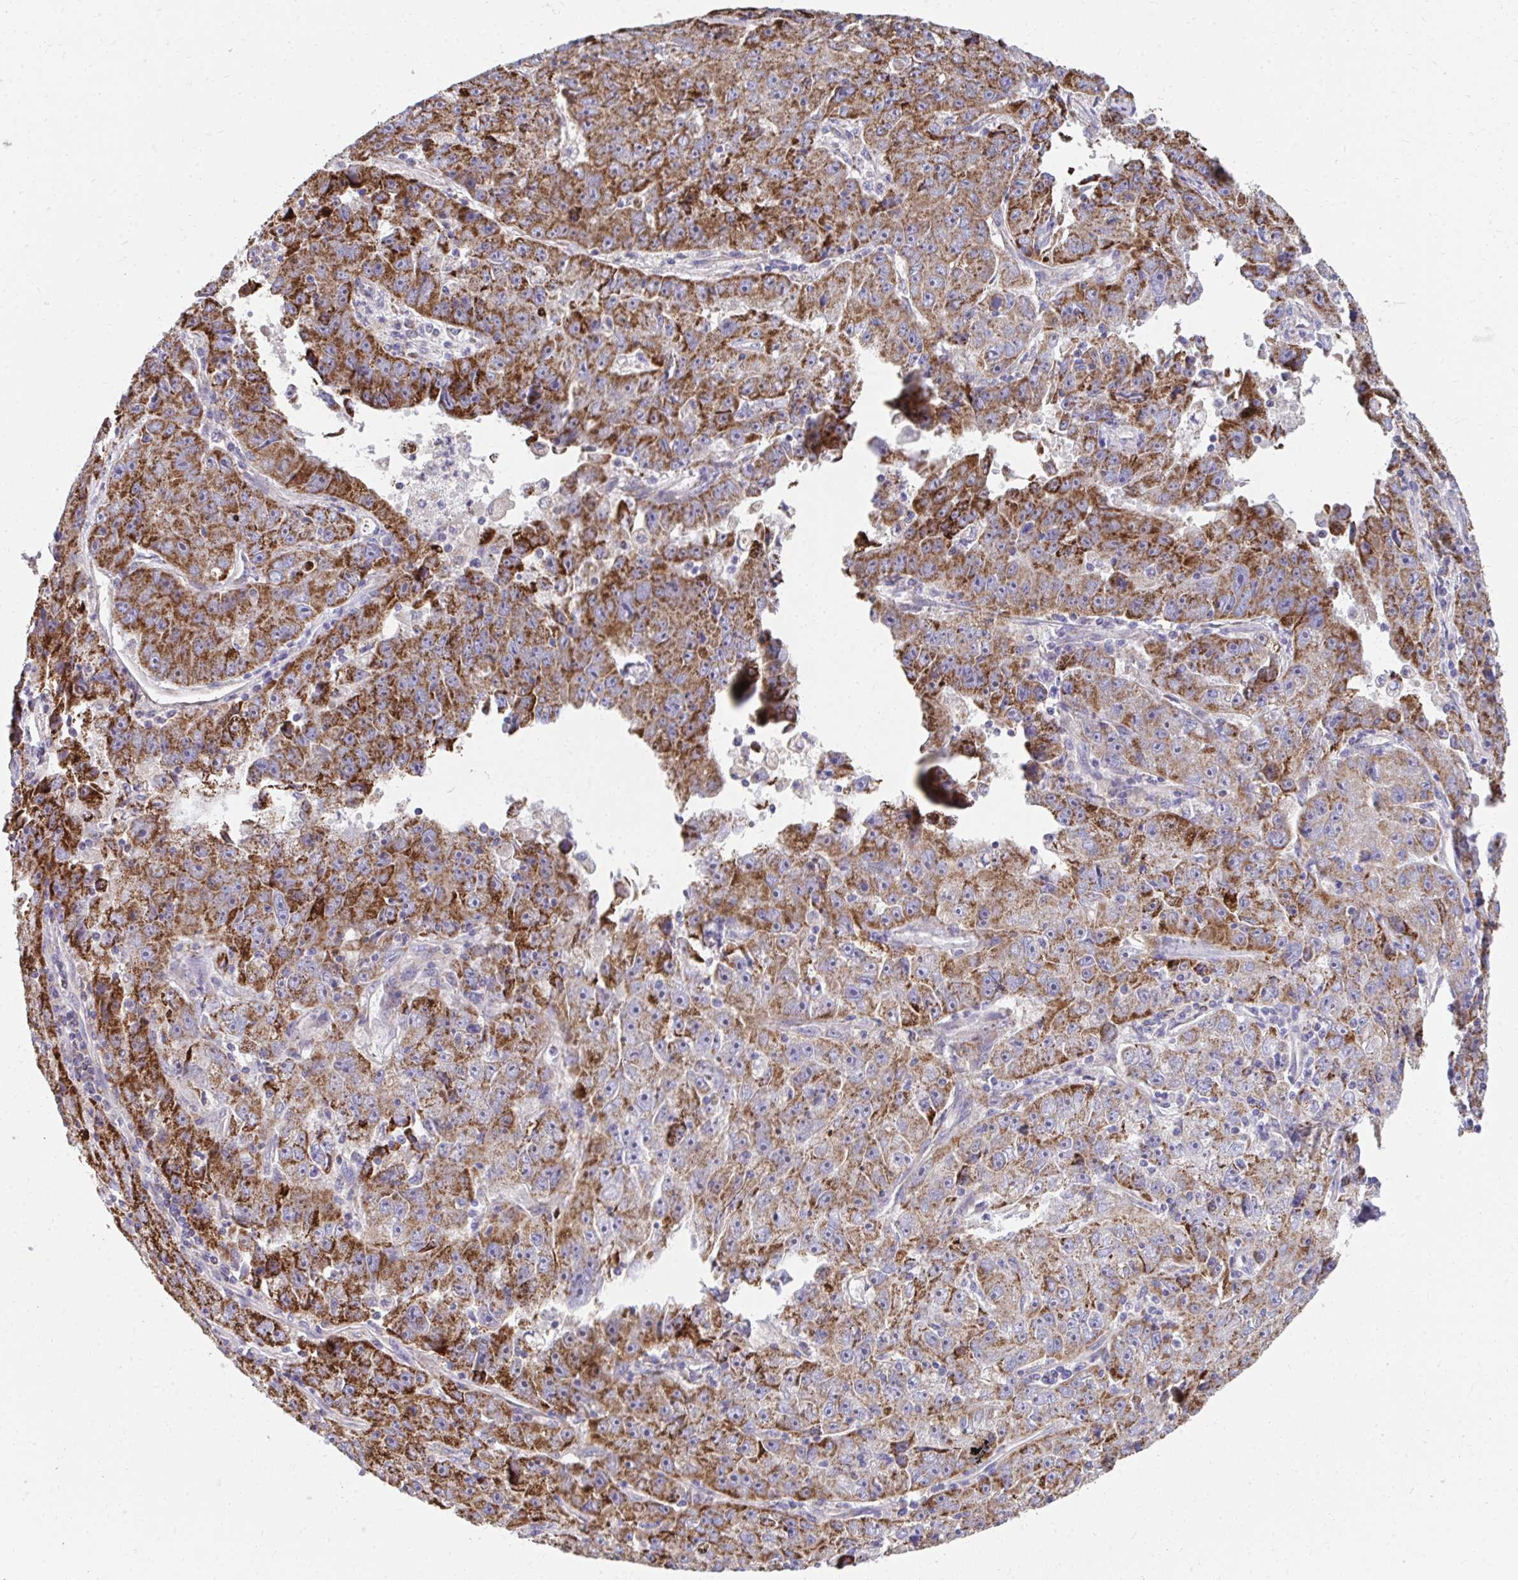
{"staining": {"intensity": "strong", "quantity": ">75%", "location": "cytoplasmic/membranous"}, "tissue": "lung cancer", "cell_type": "Tumor cells", "image_type": "cancer", "snomed": [{"axis": "morphology", "description": "Normal morphology"}, {"axis": "morphology", "description": "Adenocarcinoma, NOS"}, {"axis": "topography", "description": "Lymph node"}, {"axis": "topography", "description": "Lung"}], "caption": "Brown immunohistochemical staining in lung cancer (adenocarcinoma) demonstrates strong cytoplasmic/membranous expression in about >75% of tumor cells.", "gene": "PRRG3", "patient": {"sex": "female", "age": 57}}